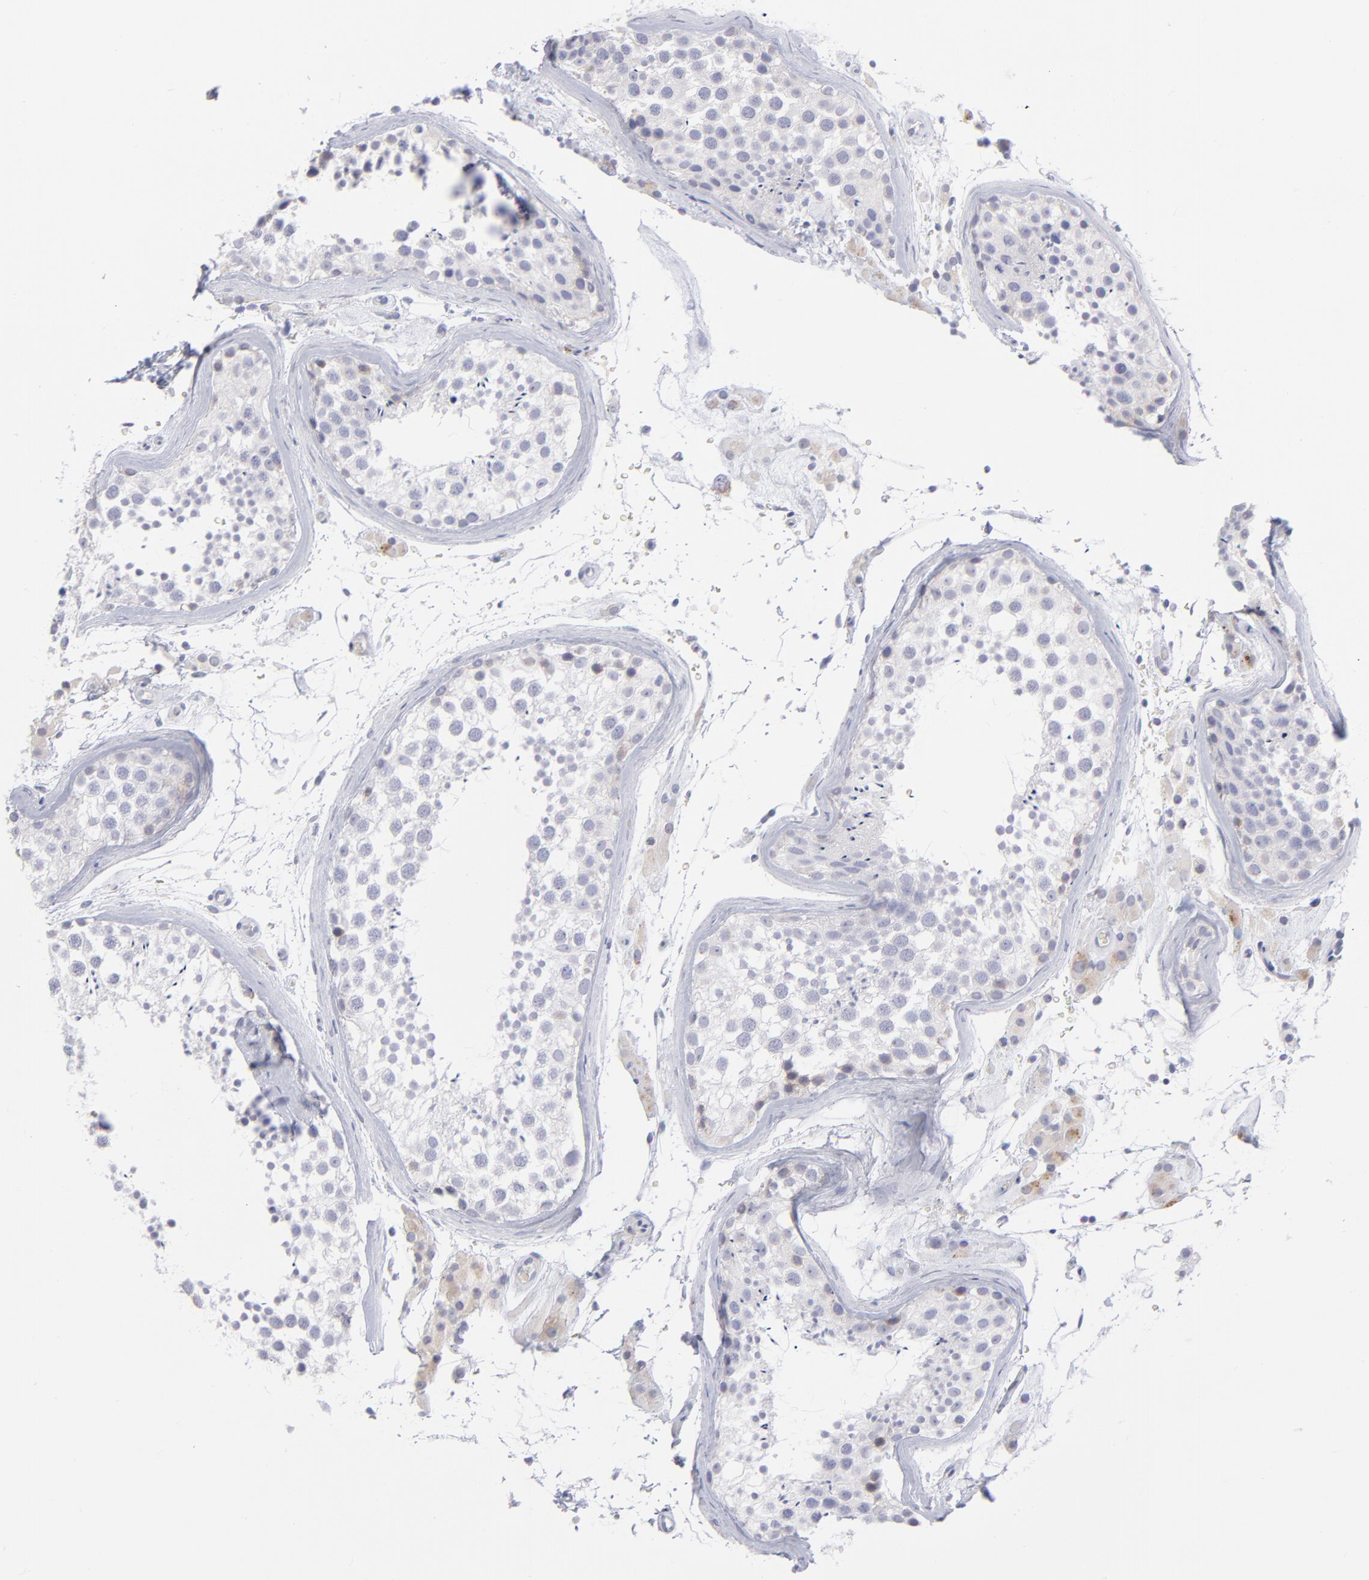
{"staining": {"intensity": "negative", "quantity": "none", "location": "none"}, "tissue": "testis", "cell_type": "Cells in seminiferous ducts", "image_type": "normal", "snomed": [{"axis": "morphology", "description": "Normal tissue, NOS"}, {"axis": "topography", "description": "Testis"}], "caption": "Immunohistochemistry micrograph of benign testis stained for a protein (brown), which exhibits no staining in cells in seminiferous ducts. (Stains: DAB immunohistochemistry with hematoxylin counter stain, Microscopy: brightfield microscopy at high magnification).", "gene": "MTHFD2", "patient": {"sex": "male", "age": 46}}